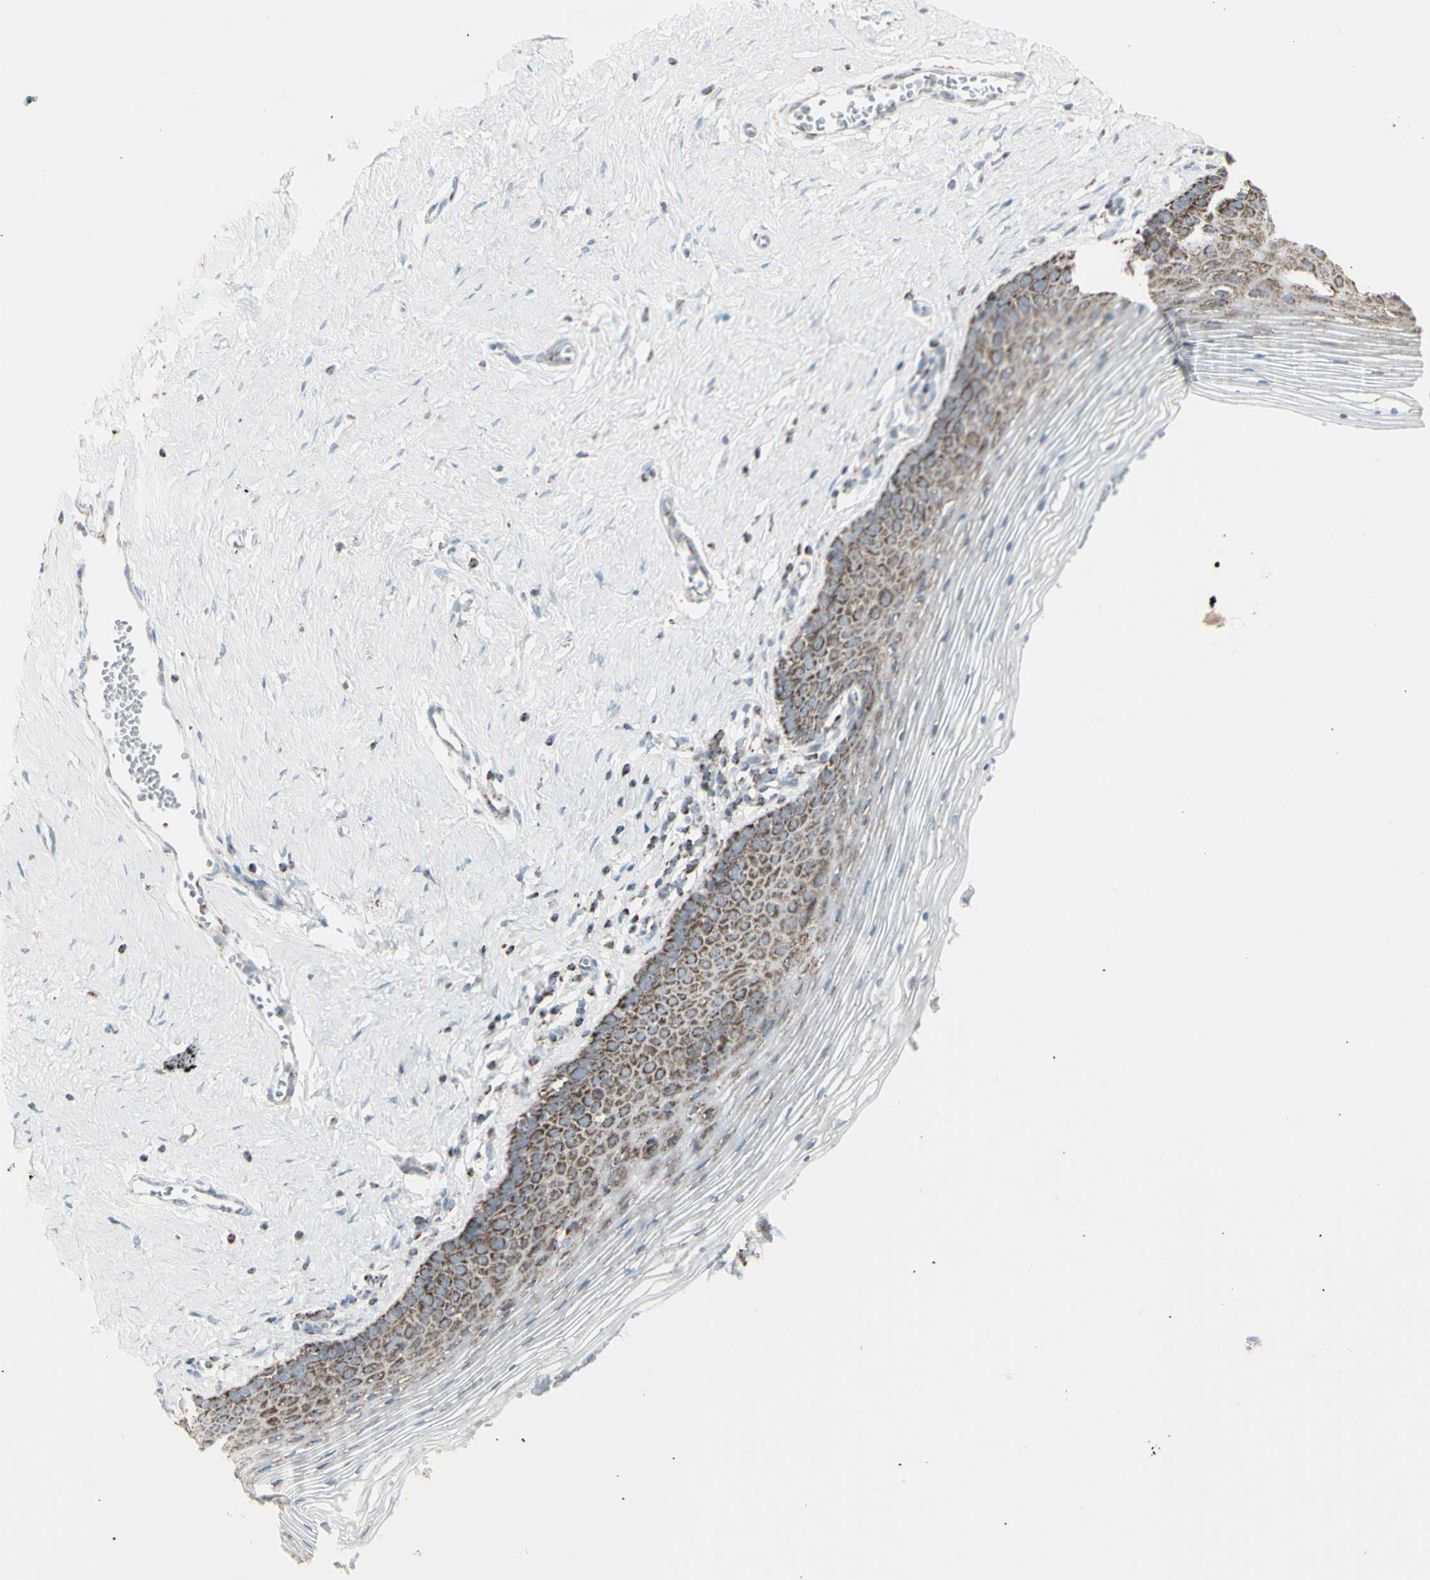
{"staining": {"intensity": "moderate", "quantity": "25%-75%", "location": "cytoplasmic/membranous"}, "tissue": "vagina", "cell_type": "Squamous epithelial cells", "image_type": "normal", "snomed": [{"axis": "morphology", "description": "Normal tissue, NOS"}, {"axis": "topography", "description": "Vagina"}], "caption": "An image of human vagina stained for a protein reveals moderate cytoplasmic/membranous brown staining in squamous epithelial cells.", "gene": "PLGRKT", "patient": {"sex": "female", "age": 32}}